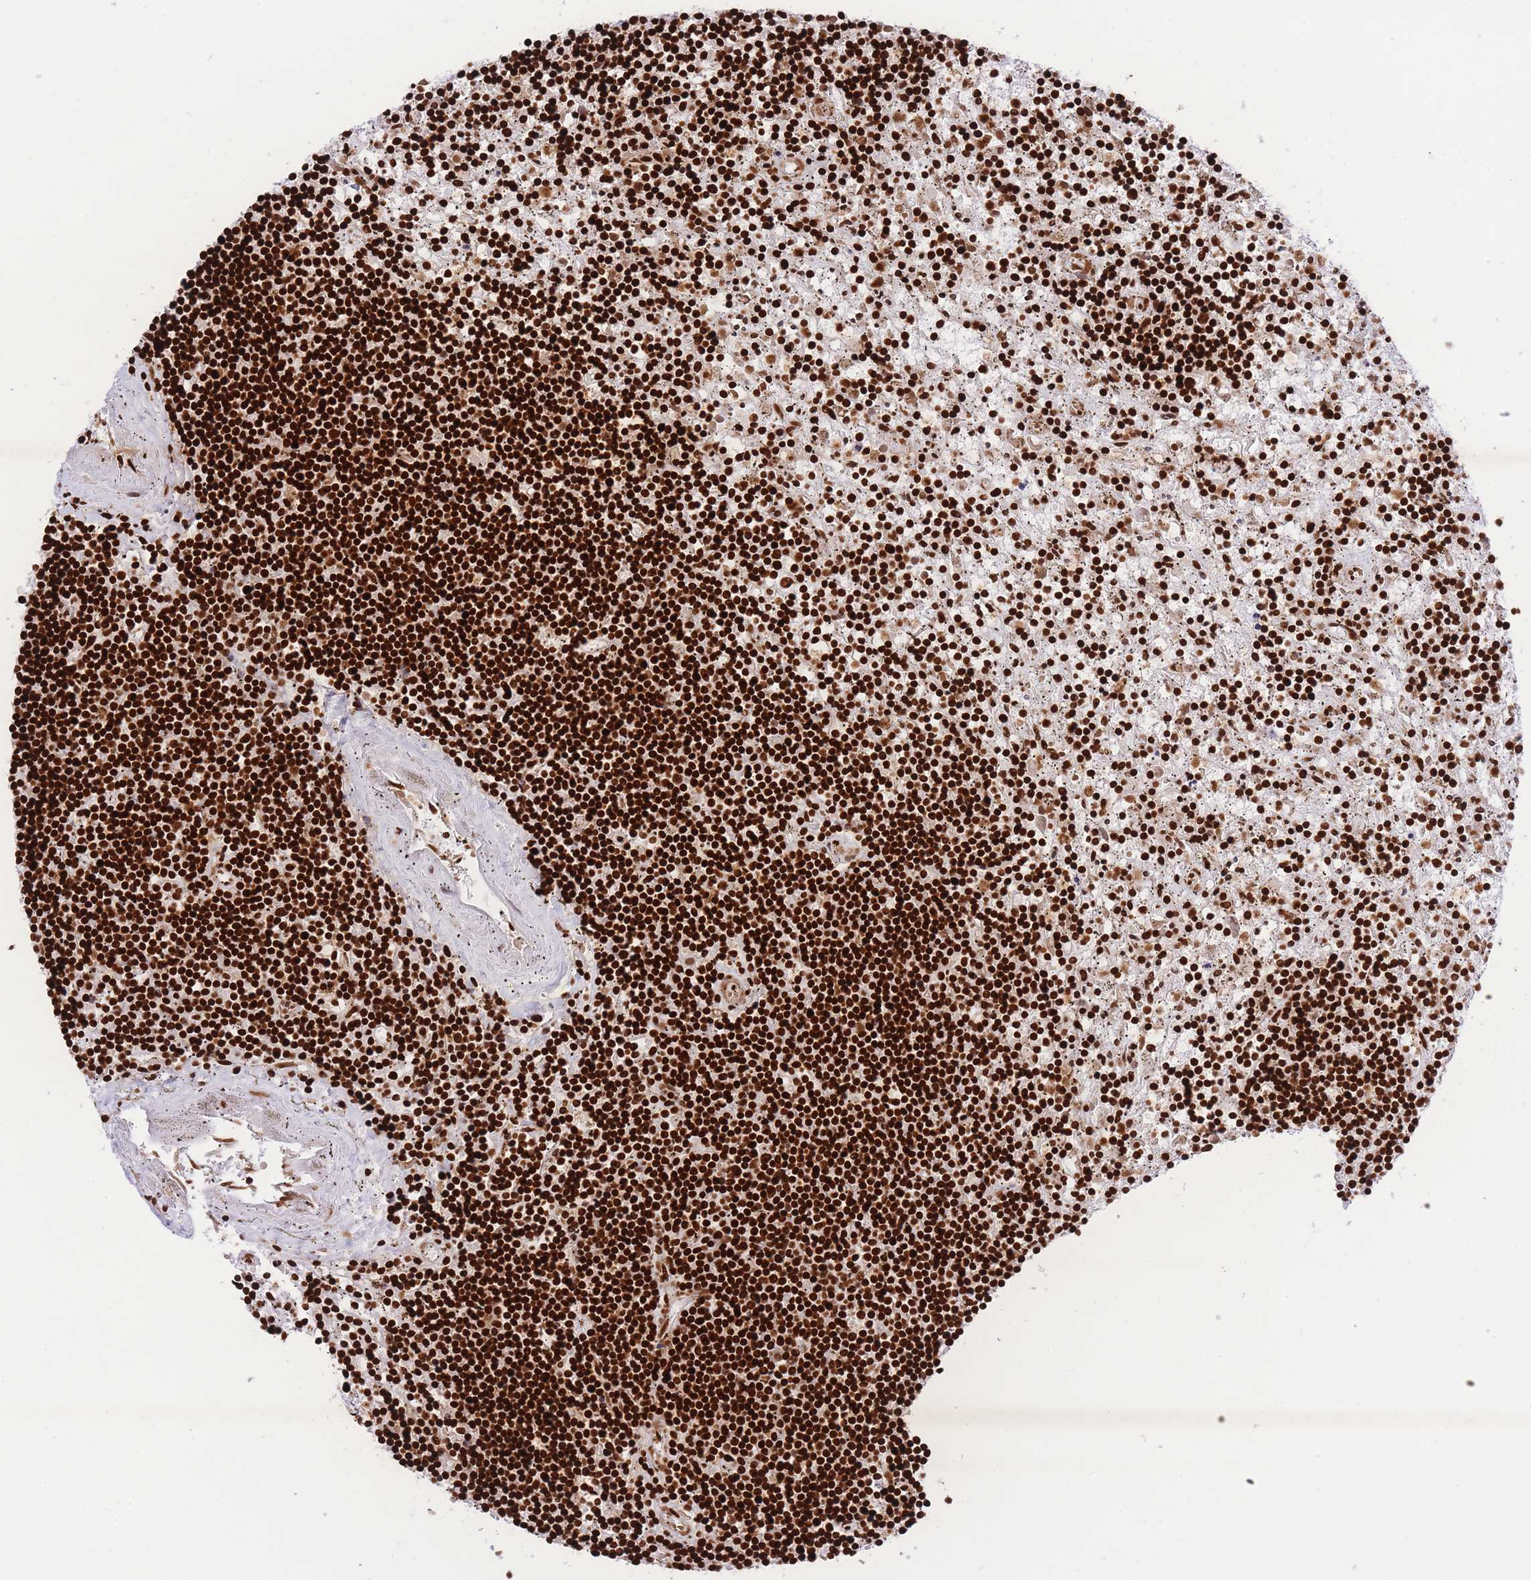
{"staining": {"intensity": "strong", "quantity": ">75%", "location": "nuclear"}, "tissue": "lymphoma", "cell_type": "Tumor cells", "image_type": "cancer", "snomed": [{"axis": "morphology", "description": "Malignant lymphoma, non-Hodgkin's type, Low grade"}, {"axis": "topography", "description": "Spleen"}], "caption": "Immunohistochemistry (DAB (3,3'-diaminobenzidine)) staining of low-grade malignant lymphoma, non-Hodgkin's type displays strong nuclear protein positivity in approximately >75% of tumor cells.", "gene": "H2BC11", "patient": {"sex": "male", "age": 76}}